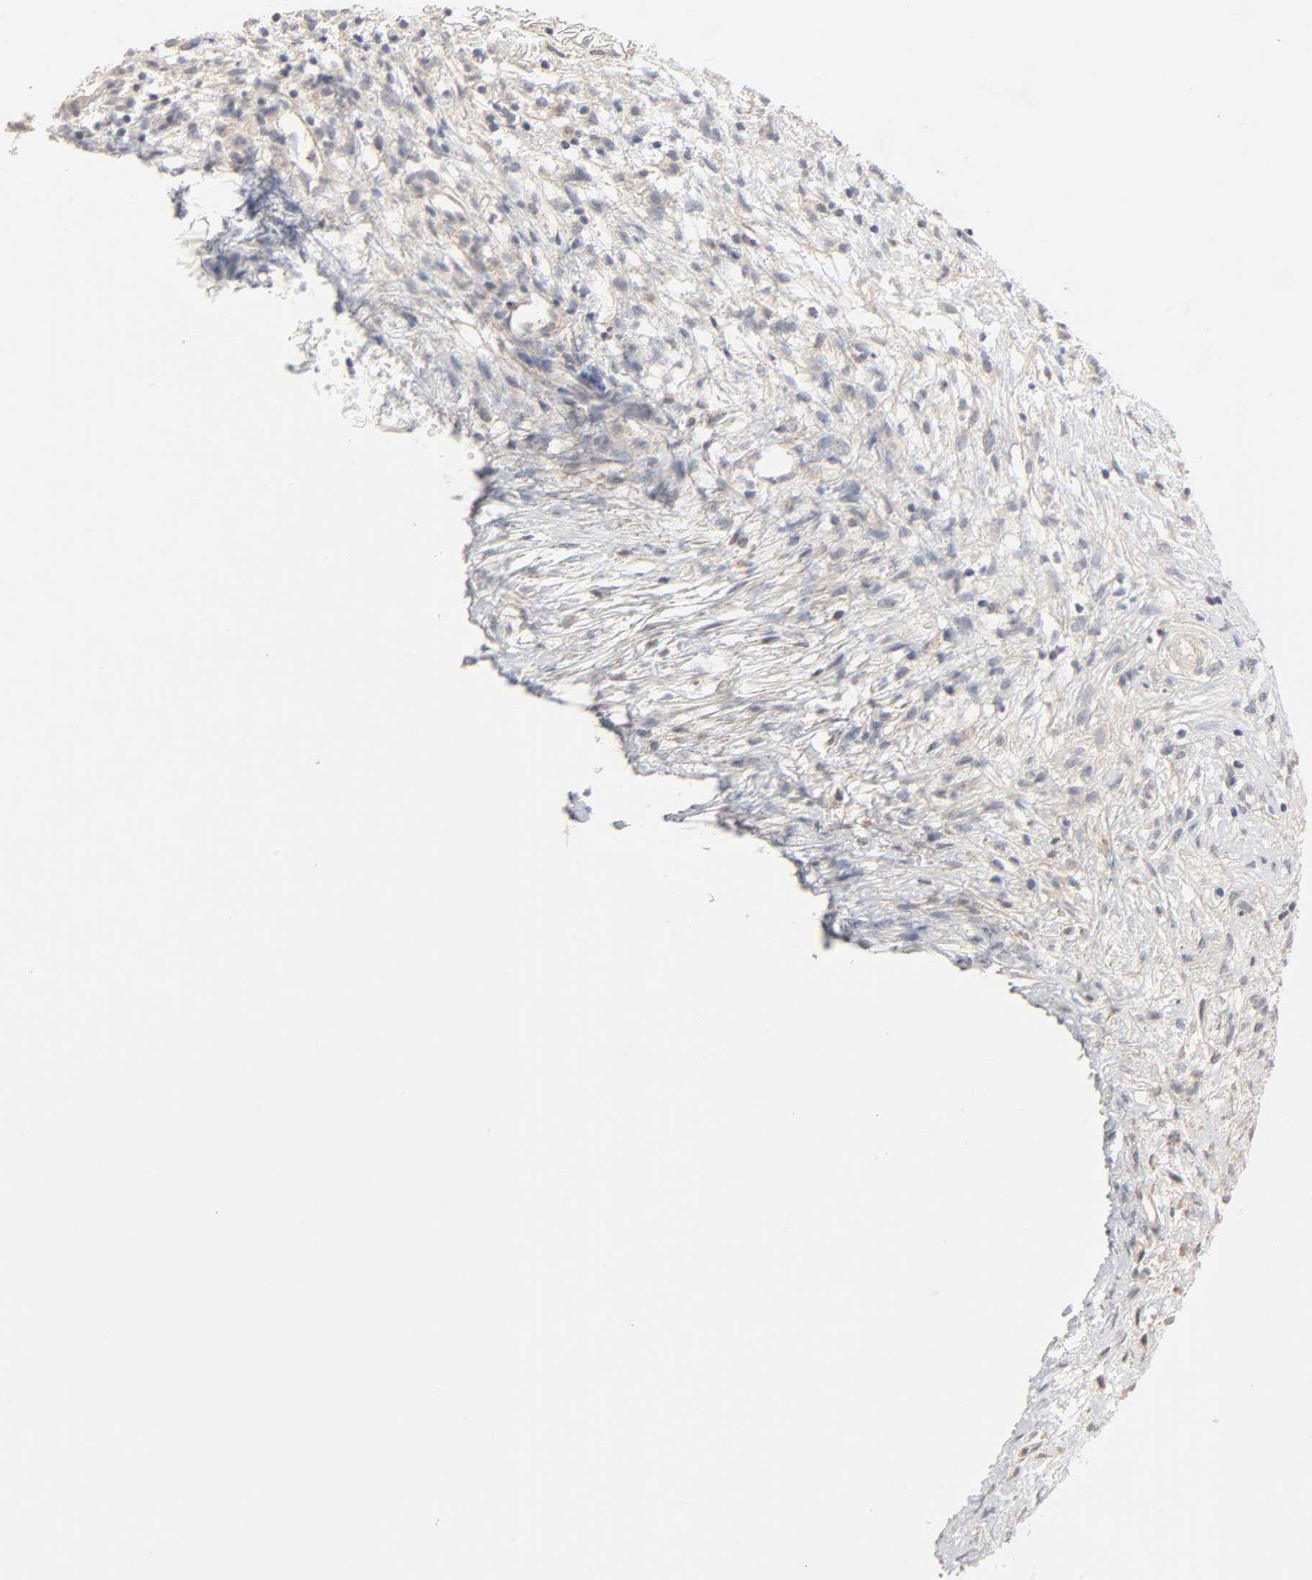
{"staining": {"intensity": "weak", "quantity": "<25%", "location": "cytoplasmic/membranous"}, "tissue": "ovarian cancer", "cell_type": "Tumor cells", "image_type": "cancer", "snomed": [{"axis": "morphology", "description": "Carcinoma, endometroid"}, {"axis": "topography", "description": "Ovary"}], "caption": "The immunohistochemistry histopathology image has no significant staining in tumor cells of endometroid carcinoma (ovarian) tissue.", "gene": "CLEC4E", "patient": {"sex": "female", "age": 42}}